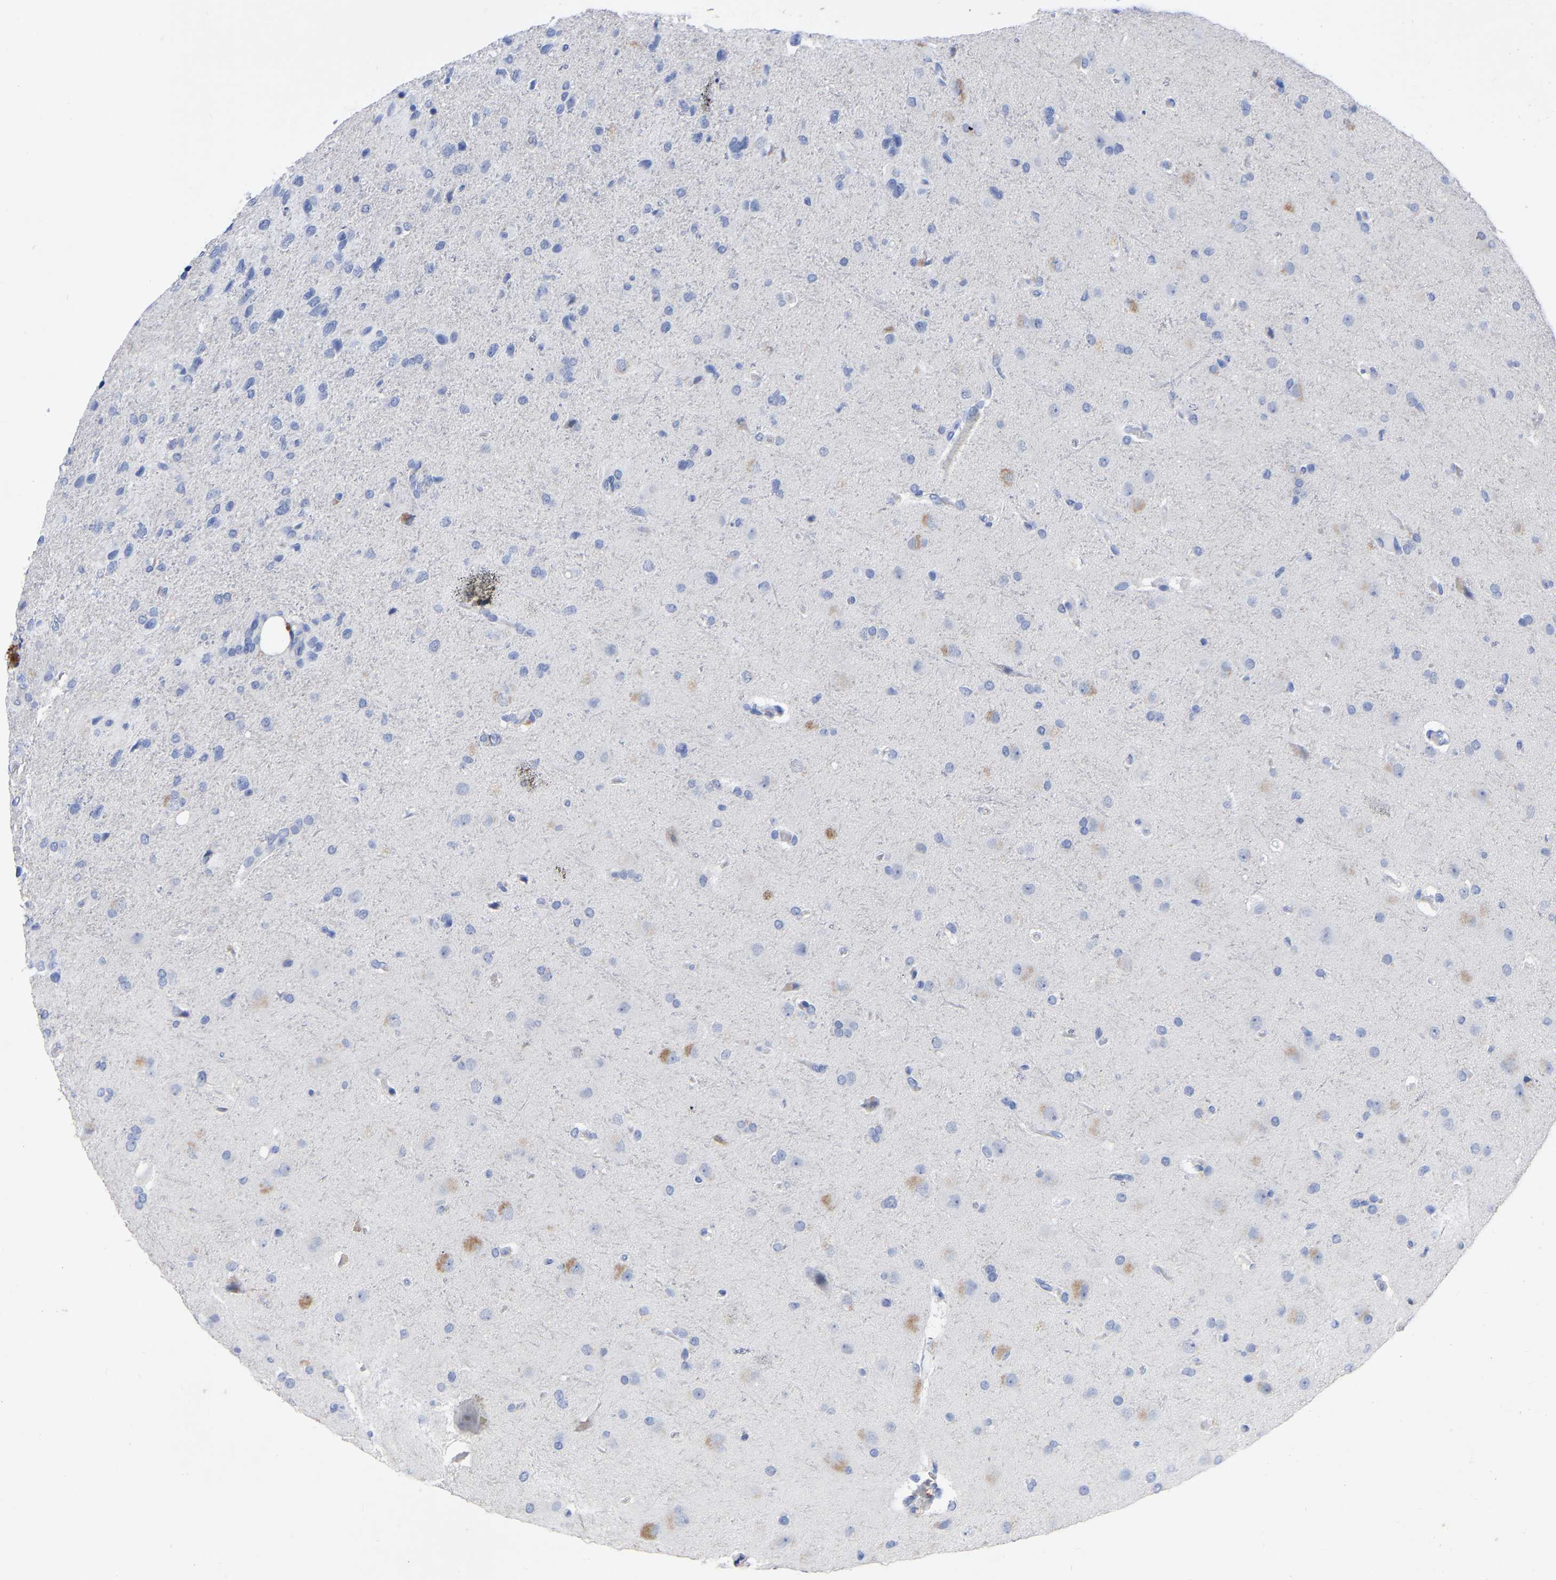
{"staining": {"intensity": "negative", "quantity": "none", "location": "none"}, "tissue": "glioma", "cell_type": "Tumor cells", "image_type": "cancer", "snomed": [{"axis": "morphology", "description": "Glioma, malignant, High grade"}, {"axis": "topography", "description": "Brain"}], "caption": "IHC micrograph of malignant glioma (high-grade) stained for a protein (brown), which displays no expression in tumor cells. Nuclei are stained in blue.", "gene": "ANXA13", "patient": {"sex": "female", "age": 58}}